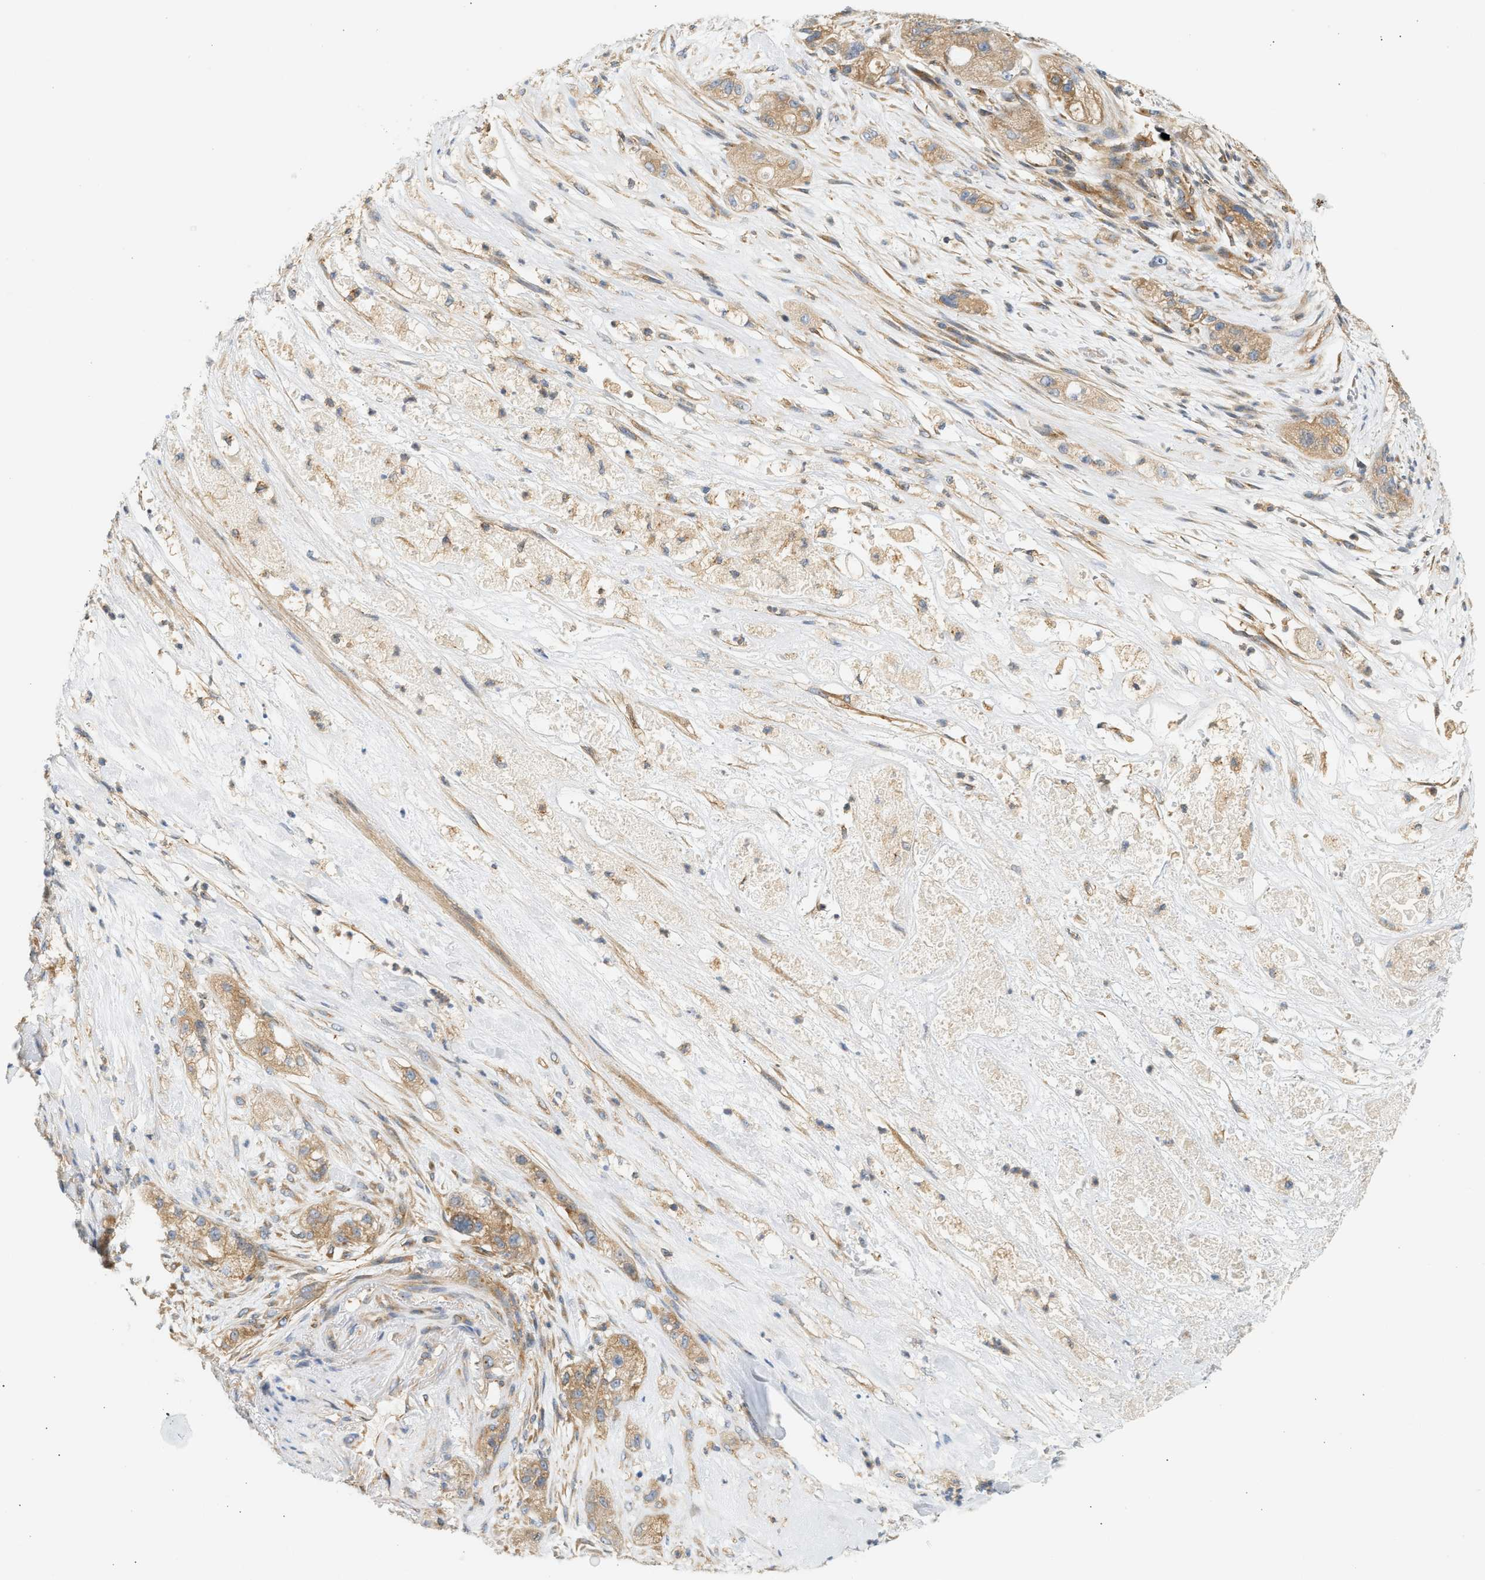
{"staining": {"intensity": "weak", "quantity": ">75%", "location": "cytoplasmic/membranous"}, "tissue": "pancreatic cancer", "cell_type": "Tumor cells", "image_type": "cancer", "snomed": [{"axis": "morphology", "description": "Adenocarcinoma, NOS"}, {"axis": "topography", "description": "Pancreas"}], "caption": "Human pancreatic adenocarcinoma stained for a protein (brown) exhibits weak cytoplasmic/membranous positive expression in approximately >75% of tumor cells.", "gene": "PAFAH1B1", "patient": {"sex": "female", "age": 78}}